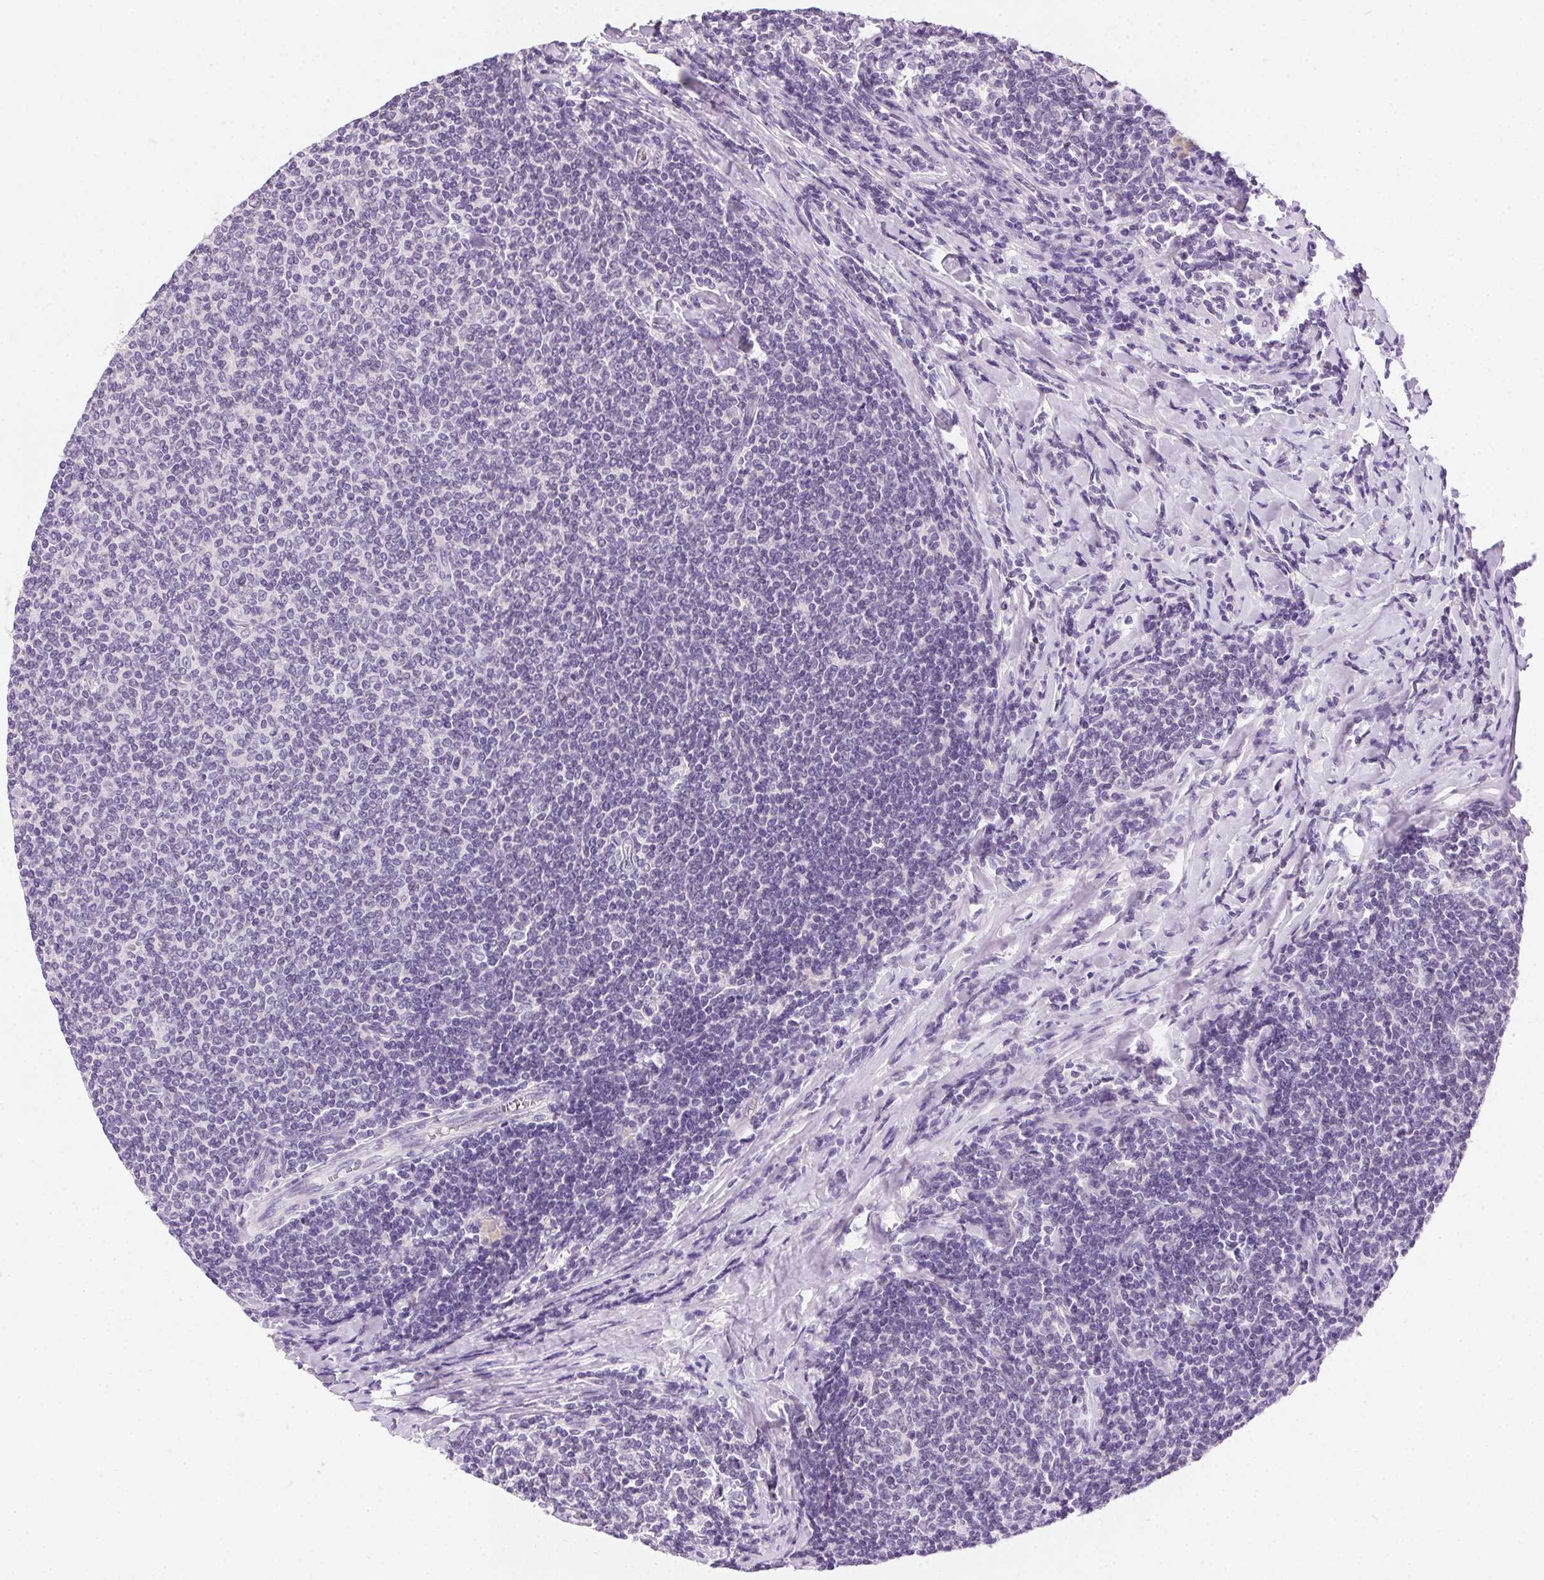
{"staining": {"intensity": "negative", "quantity": "none", "location": "none"}, "tissue": "lymphoma", "cell_type": "Tumor cells", "image_type": "cancer", "snomed": [{"axis": "morphology", "description": "Malignant lymphoma, non-Hodgkin's type, Low grade"}, {"axis": "topography", "description": "Lymph node"}], "caption": "Tumor cells show no significant protein positivity in malignant lymphoma, non-Hodgkin's type (low-grade).", "gene": "SSTR4", "patient": {"sex": "male", "age": 52}}